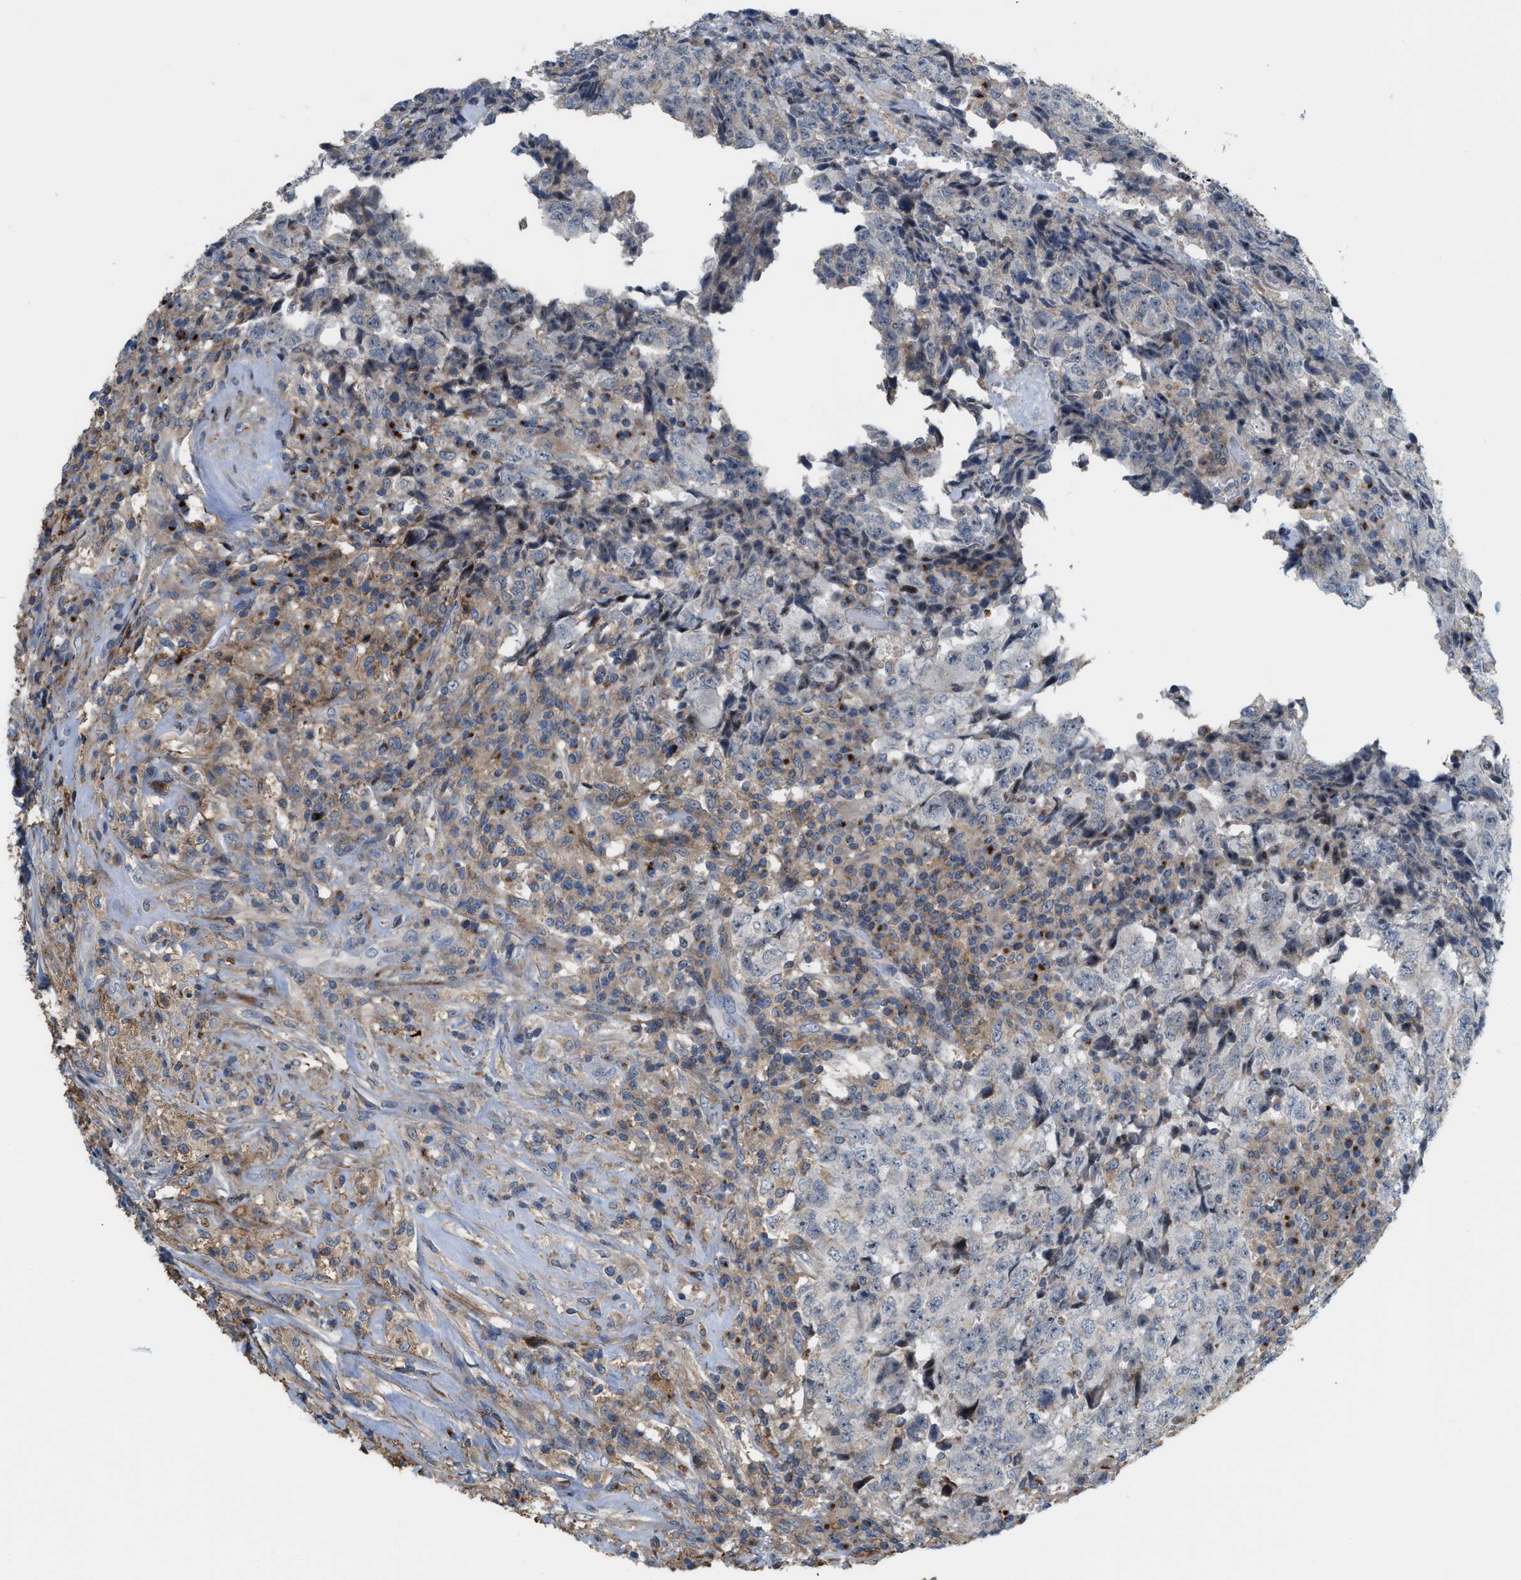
{"staining": {"intensity": "moderate", "quantity": "<25%", "location": "nuclear"}, "tissue": "testis cancer", "cell_type": "Tumor cells", "image_type": "cancer", "snomed": [{"axis": "morphology", "description": "Necrosis, NOS"}, {"axis": "morphology", "description": "Carcinoma, Embryonal, NOS"}, {"axis": "topography", "description": "Testis"}], "caption": "Human testis embryonal carcinoma stained with a brown dye exhibits moderate nuclear positive positivity in about <25% of tumor cells.", "gene": "DIPK1A", "patient": {"sex": "male", "age": 19}}